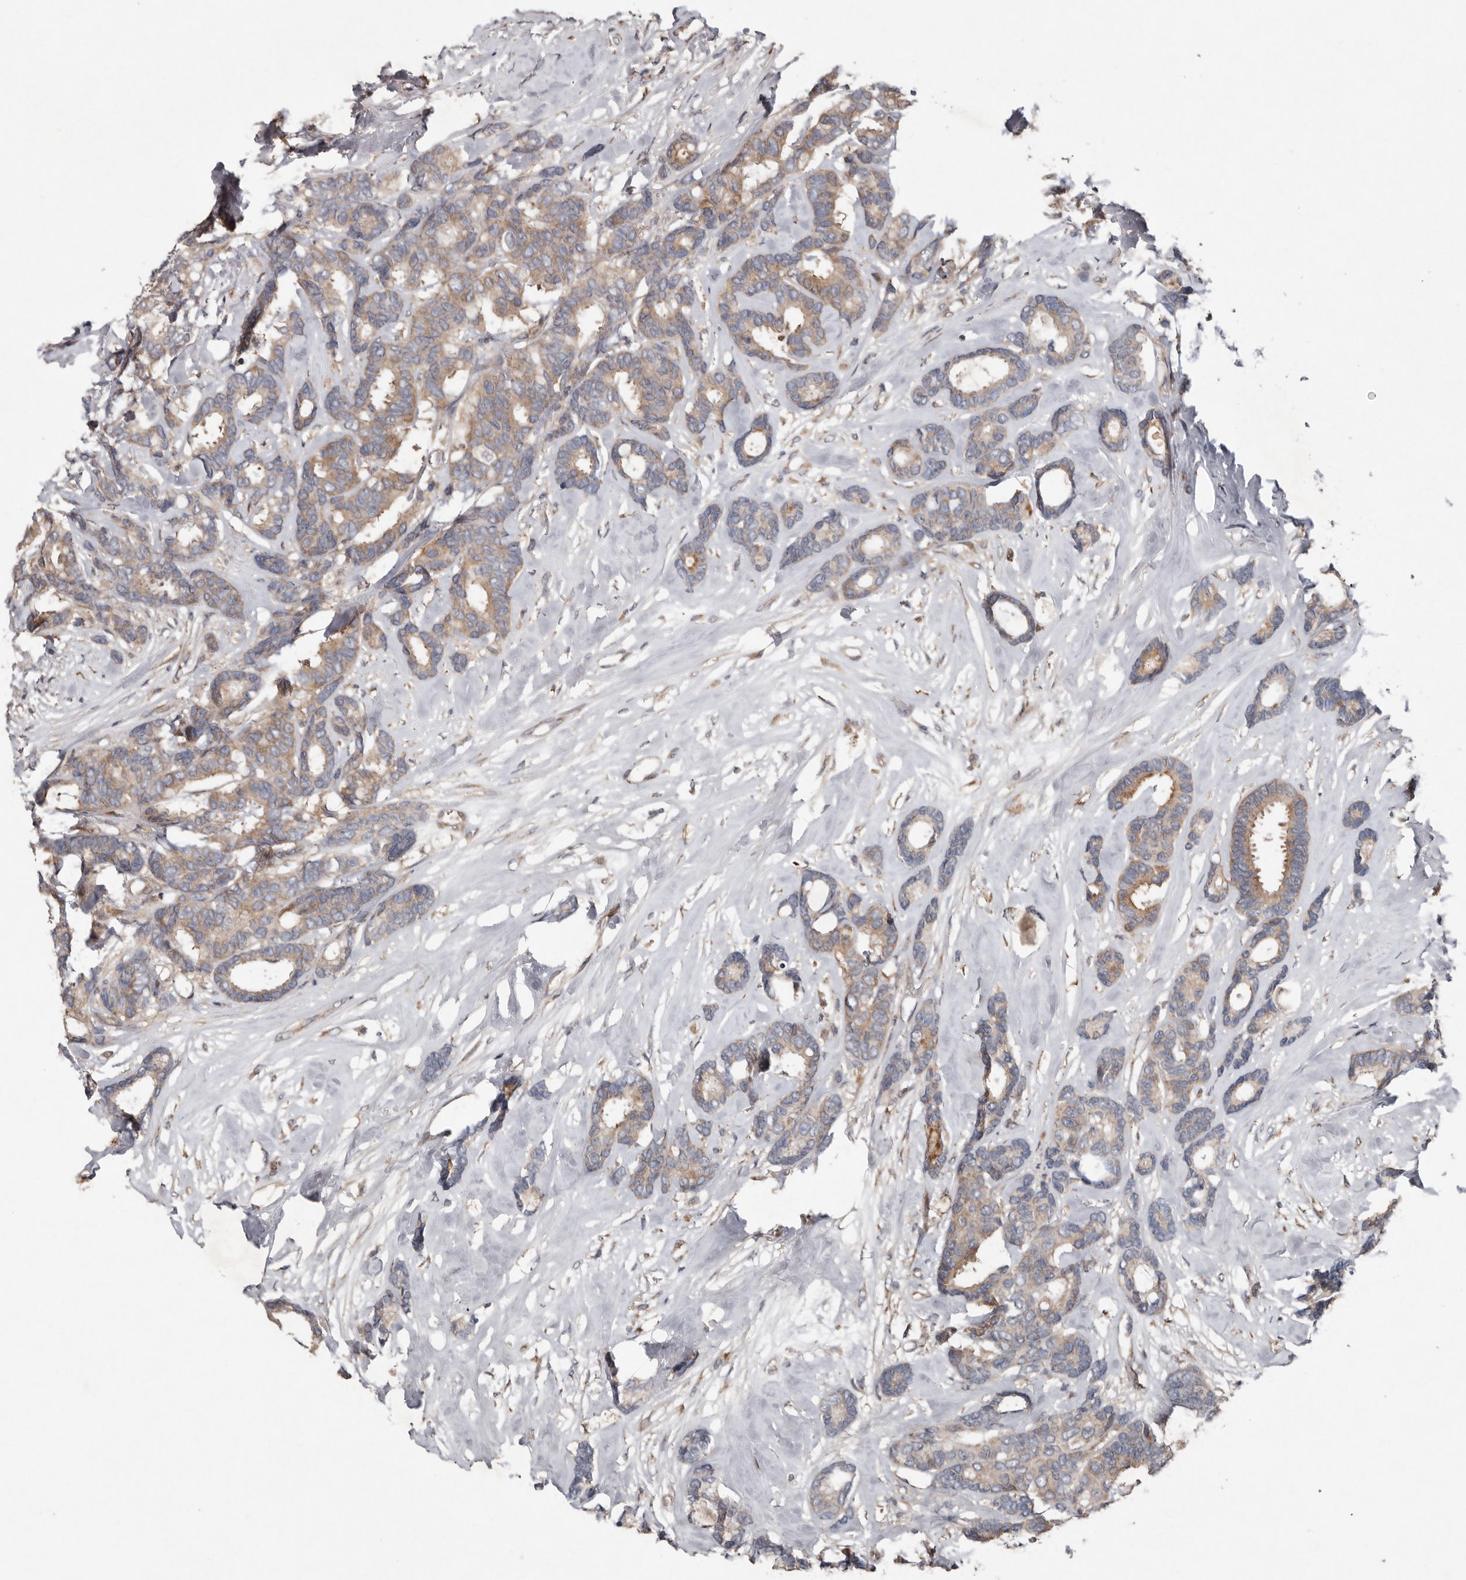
{"staining": {"intensity": "moderate", "quantity": "25%-75%", "location": "cytoplasmic/membranous"}, "tissue": "breast cancer", "cell_type": "Tumor cells", "image_type": "cancer", "snomed": [{"axis": "morphology", "description": "Duct carcinoma"}, {"axis": "topography", "description": "Breast"}], "caption": "IHC of human breast cancer exhibits medium levels of moderate cytoplasmic/membranous positivity in approximately 25%-75% of tumor cells. The protein of interest is stained brown, and the nuclei are stained in blue (DAB IHC with brightfield microscopy, high magnification).", "gene": "CHML", "patient": {"sex": "female", "age": 87}}